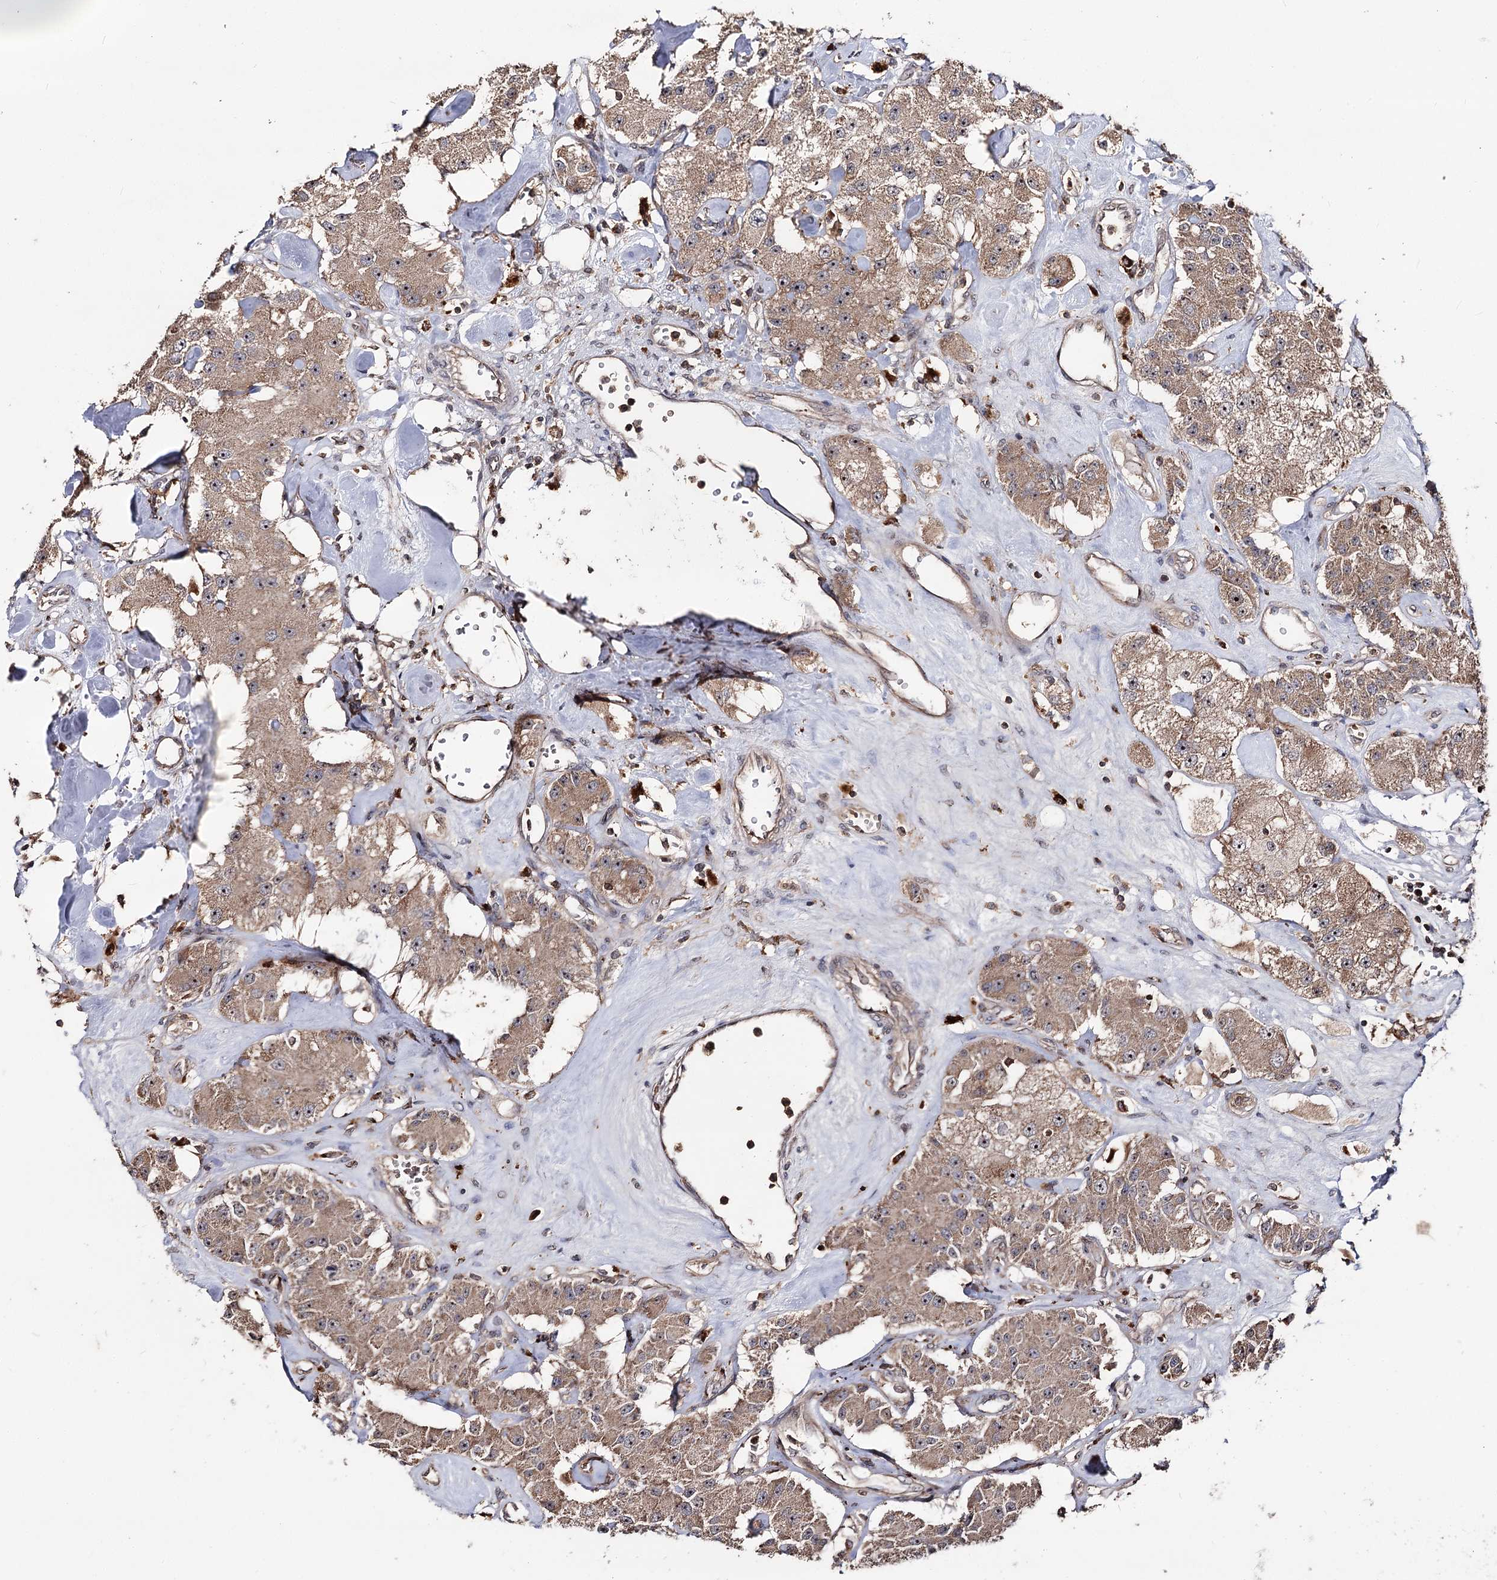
{"staining": {"intensity": "moderate", "quantity": ">75%", "location": "cytoplasmic/membranous,nuclear"}, "tissue": "carcinoid", "cell_type": "Tumor cells", "image_type": "cancer", "snomed": [{"axis": "morphology", "description": "Carcinoid, malignant, NOS"}, {"axis": "topography", "description": "Pancreas"}], "caption": "DAB (3,3'-diaminobenzidine) immunohistochemical staining of malignant carcinoid exhibits moderate cytoplasmic/membranous and nuclear protein expression in about >75% of tumor cells.", "gene": "FAM53B", "patient": {"sex": "male", "age": 41}}